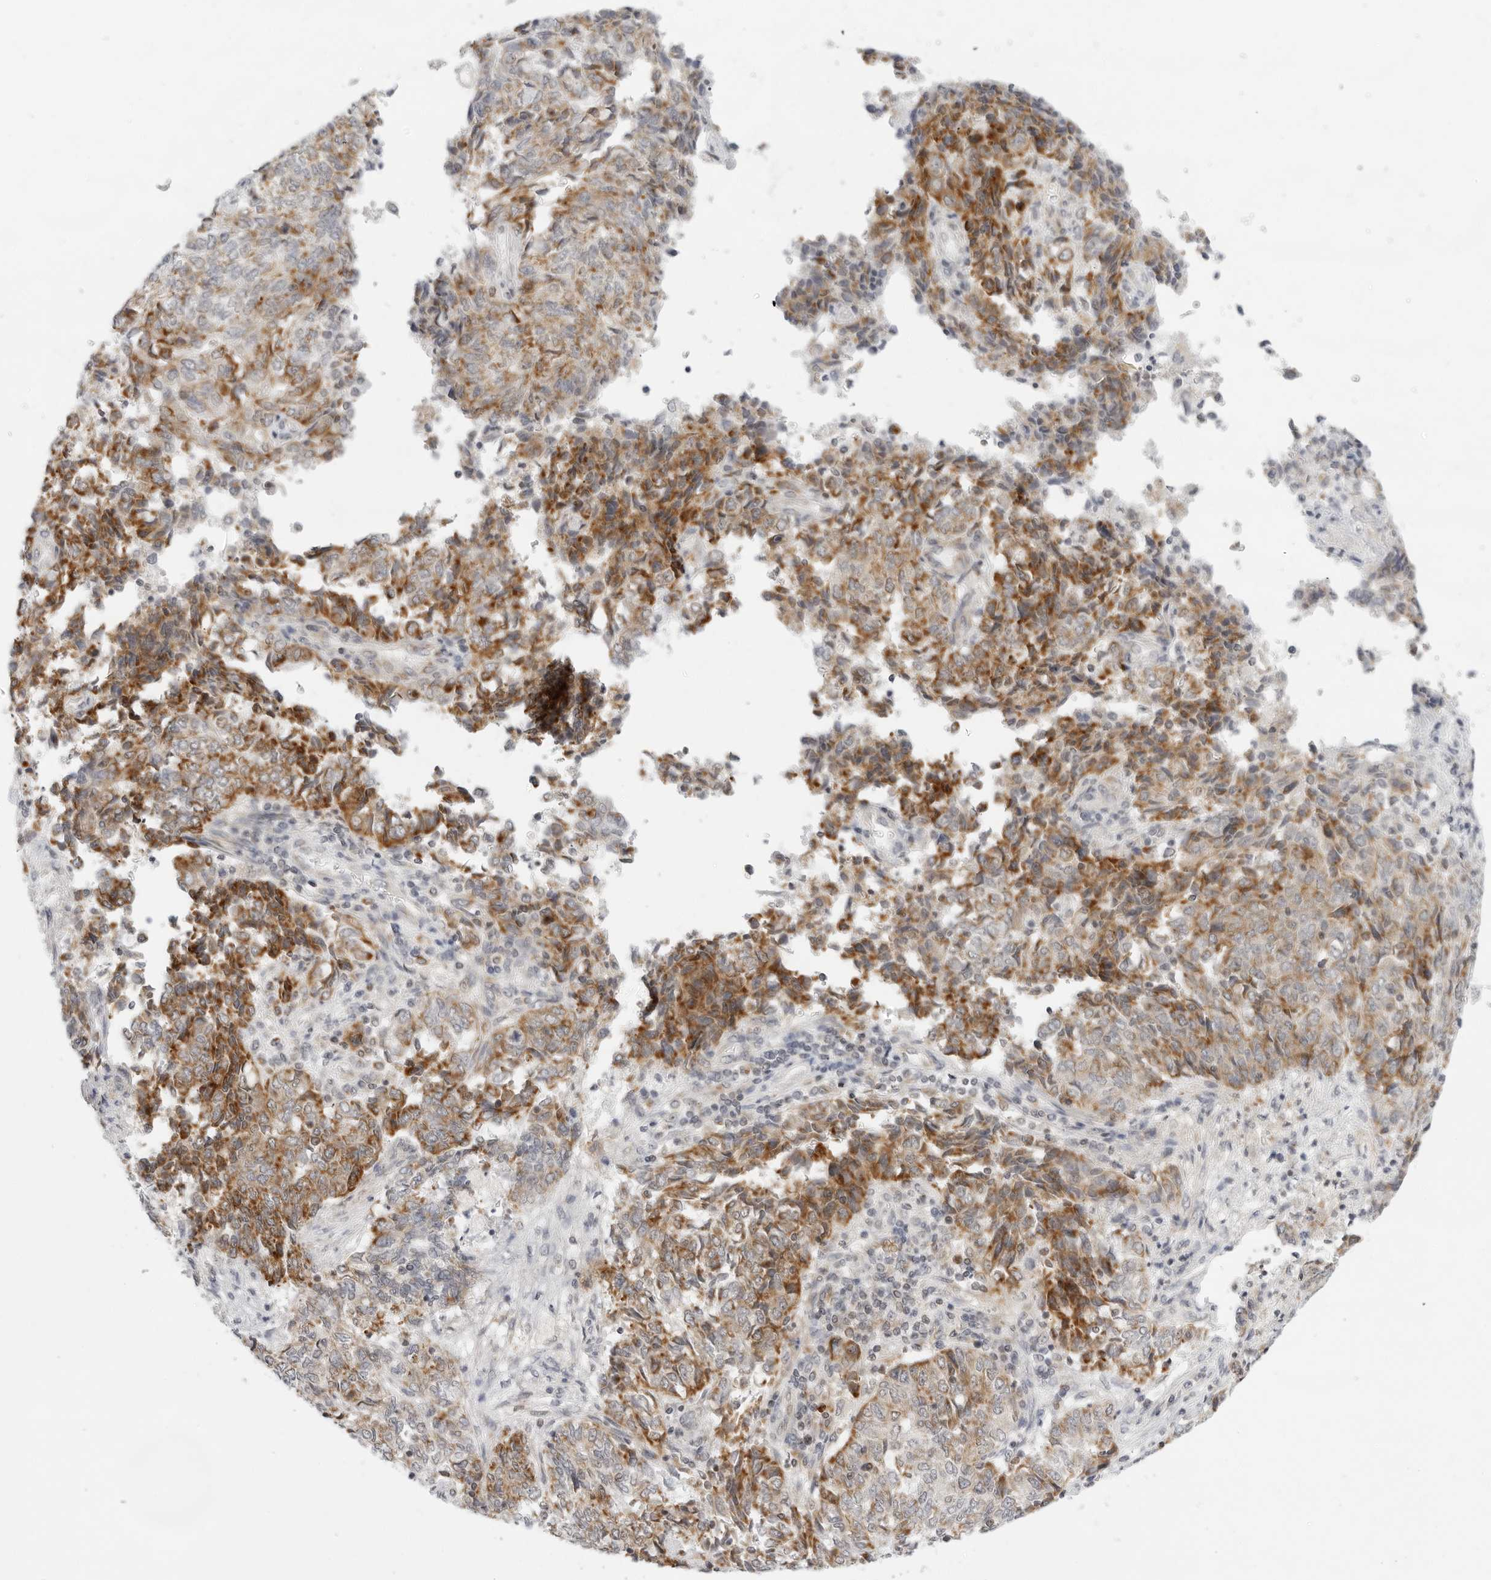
{"staining": {"intensity": "moderate", "quantity": ">75%", "location": "cytoplasmic/membranous"}, "tissue": "endometrial cancer", "cell_type": "Tumor cells", "image_type": "cancer", "snomed": [{"axis": "morphology", "description": "Adenocarcinoma, NOS"}, {"axis": "topography", "description": "Endometrium"}], "caption": "Protein staining of endometrial cancer tissue demonstrates moderate cytoplasmic/membranous staining in about >75% of tumor cells.", "gene": "CIART", "patient": {"sex": "female", "age": 80}}